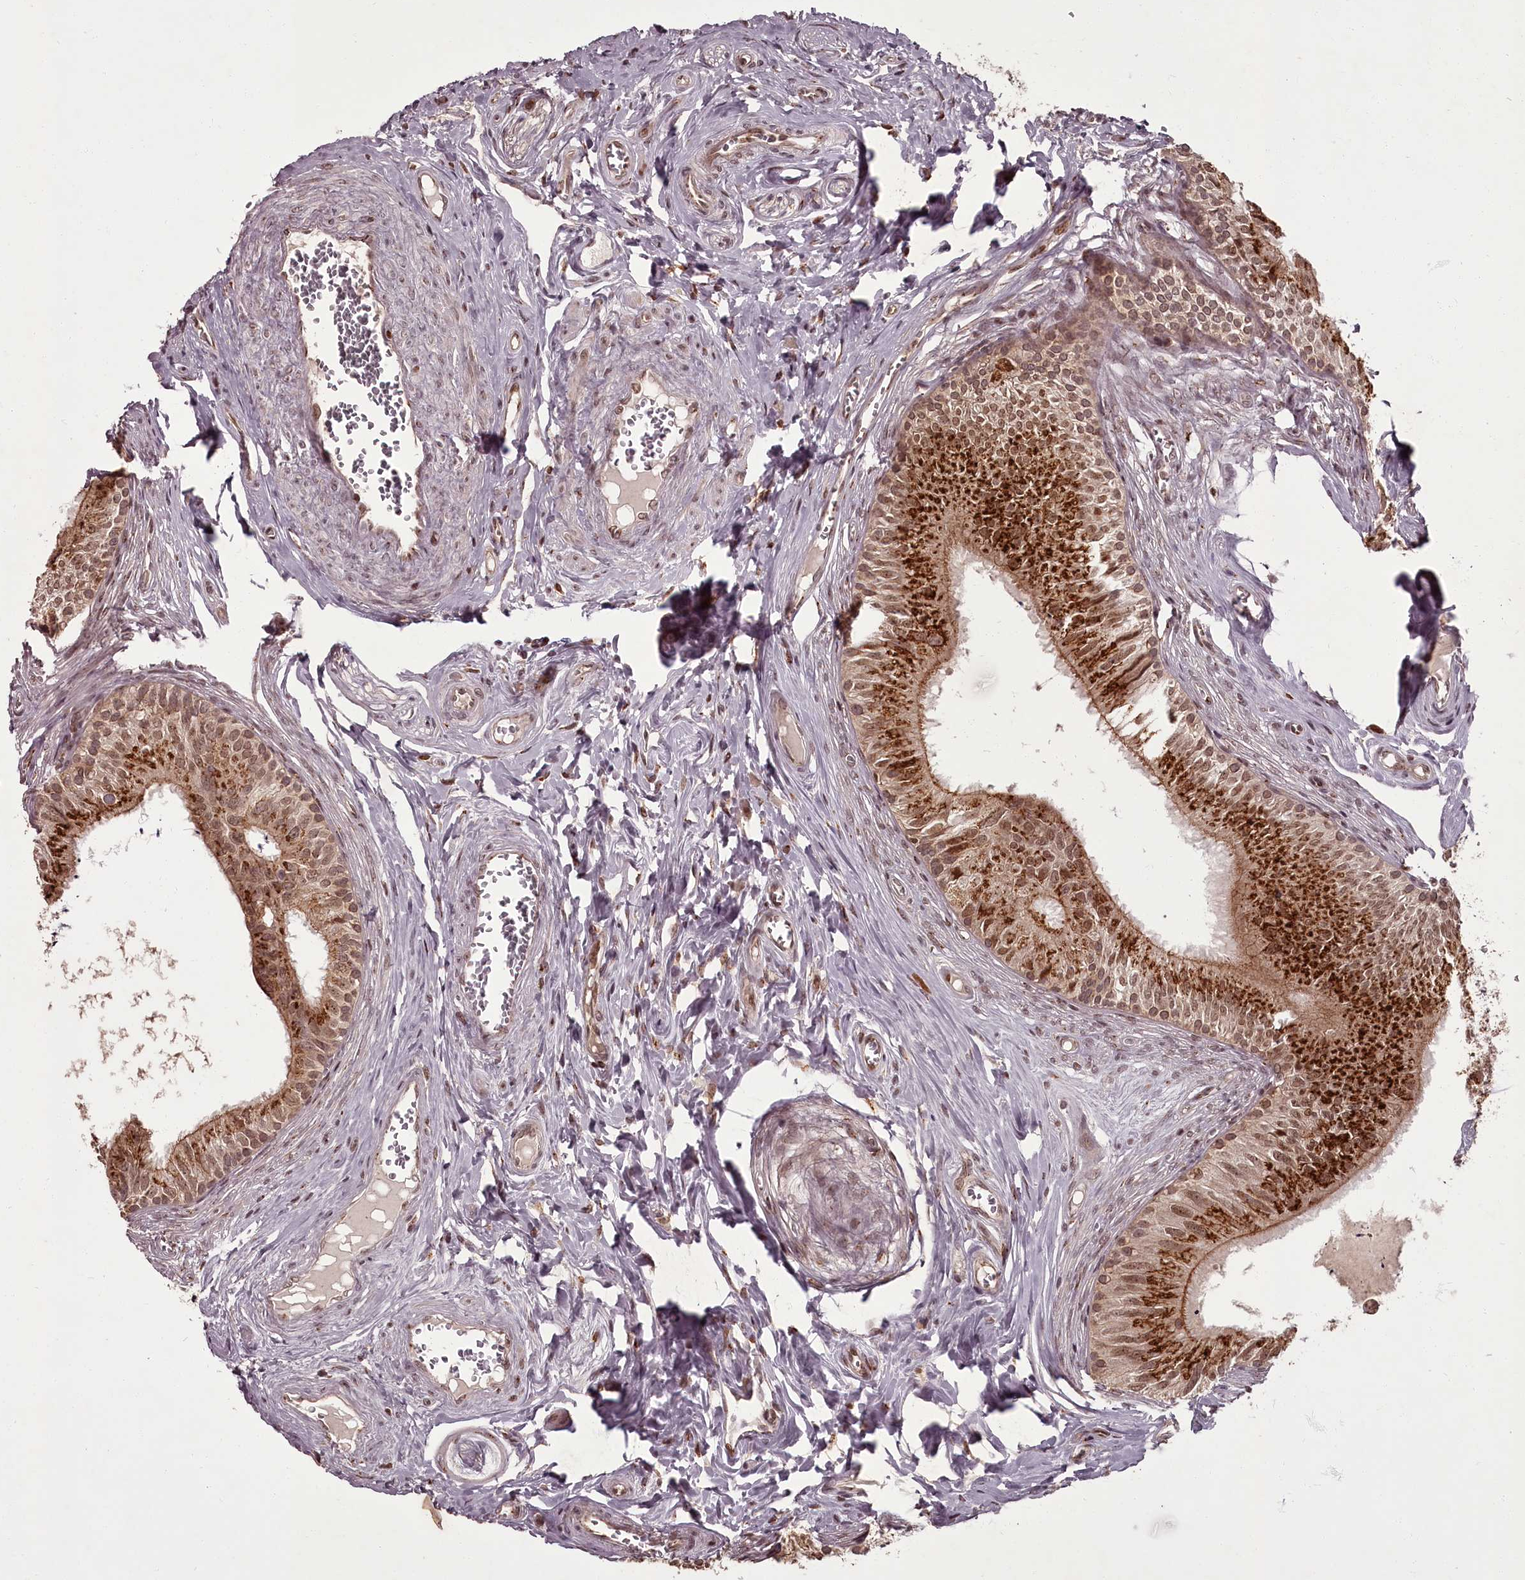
{"staining": {"intensity": "moderate", "quantity": ">75%", "location": "cytoplasmic/membranous,nuclear"}, "tissue": "epididymis", "cell_type": "Glandular cells", "image_type": "normal", "snomed": [{"axis": "morphology", "description": "Normal tissue, NOS"}, {"axis": "topography", "description": "Epididymis"}], "caption": "A medium amount of moderate cytoplasmic/membranous,nuclear positivity is present in about >75% of glandular cells in normal epididymis.", "gene": "CEP83", "patient": {"sex": "male", "age": 46}}